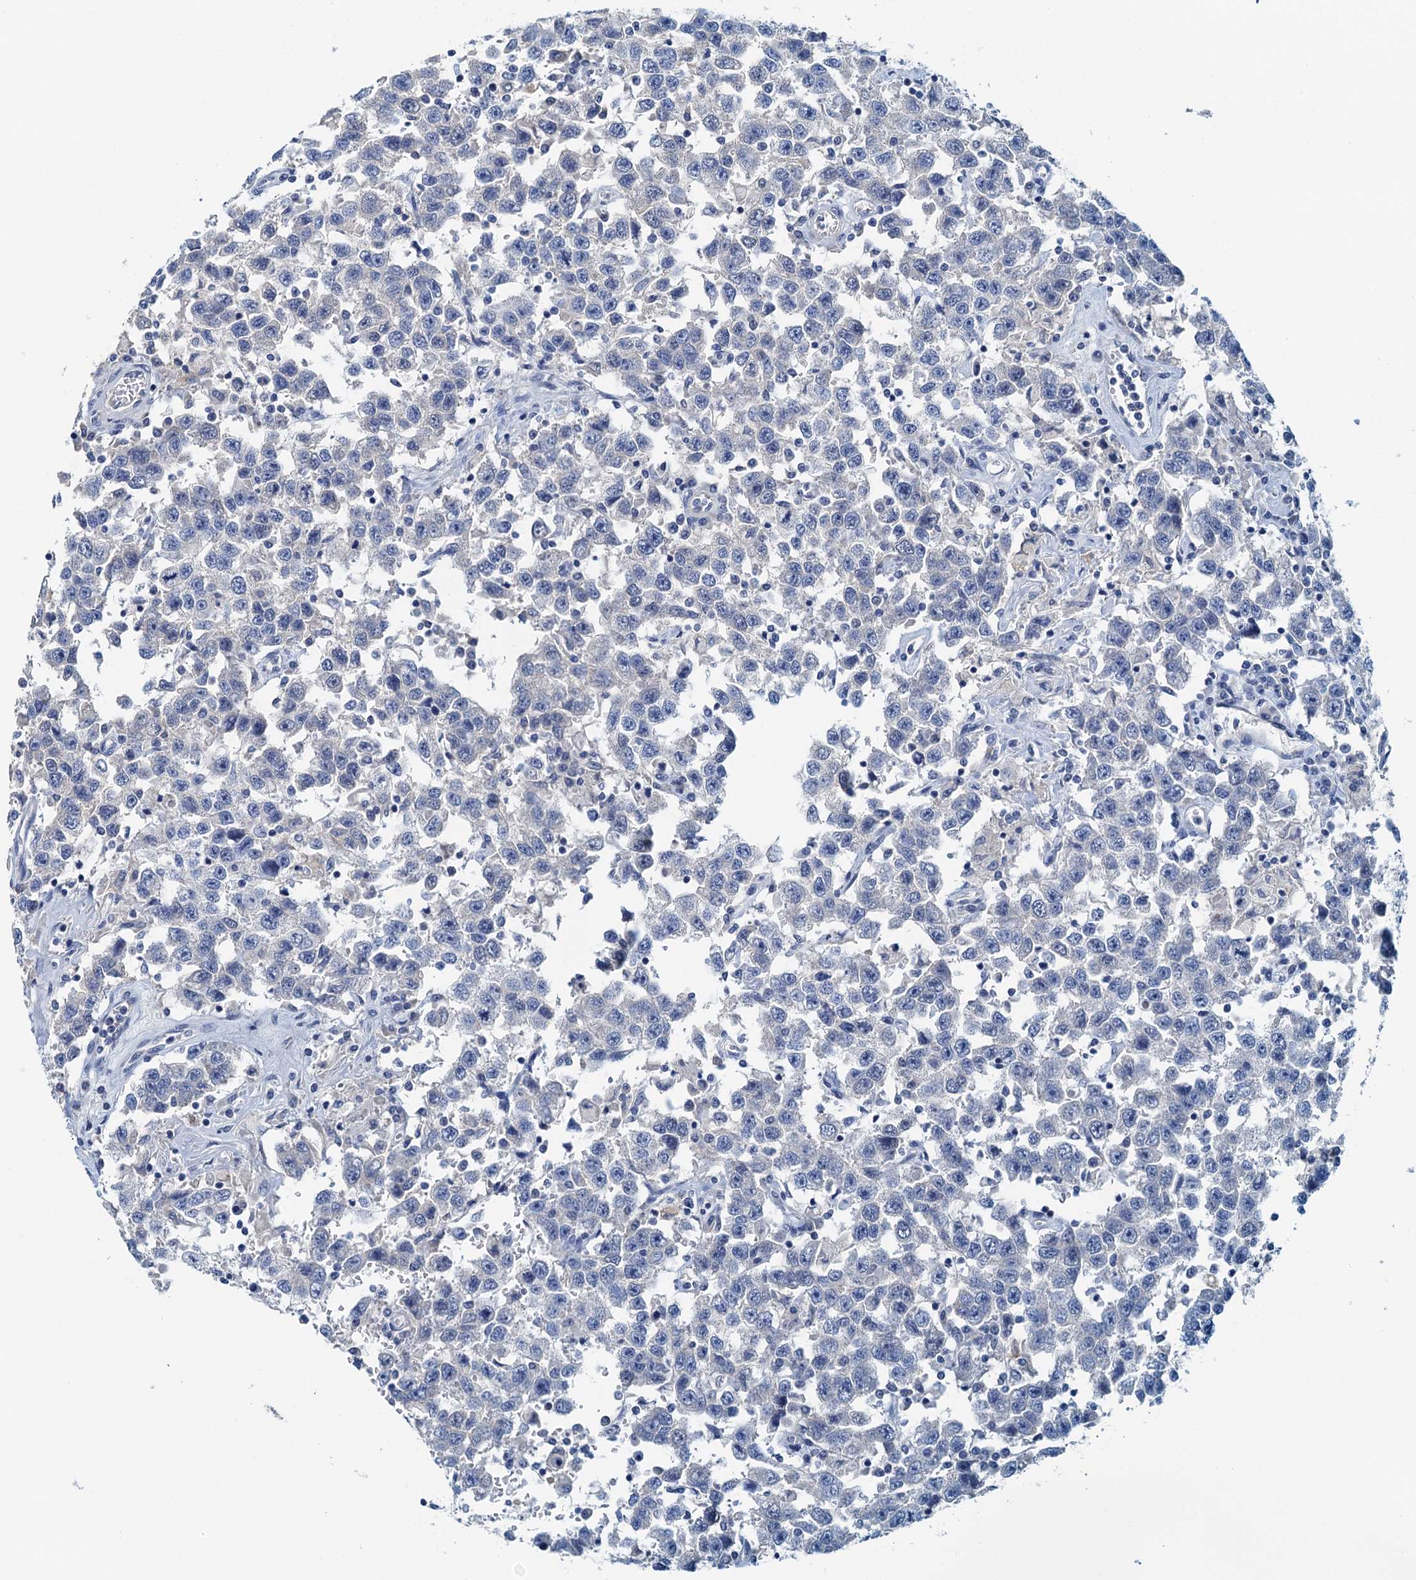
{"staining": {"intensity": "negative", "quantity": "none", "location": "none"}, "tissue": "testis cancer", "cell_type": "Tumor cells", "image_type": "cancer", "snomed": [{"axis": "morphology", "description": "Seminoma, NOS"}, {"axis": "topography", "description": "Testis"}], "caption": "Tumor cells are negative for protein expression in human seminoma (testis).", "gene": "DTD1", "patient": {"sex": "male", "age": 41}}